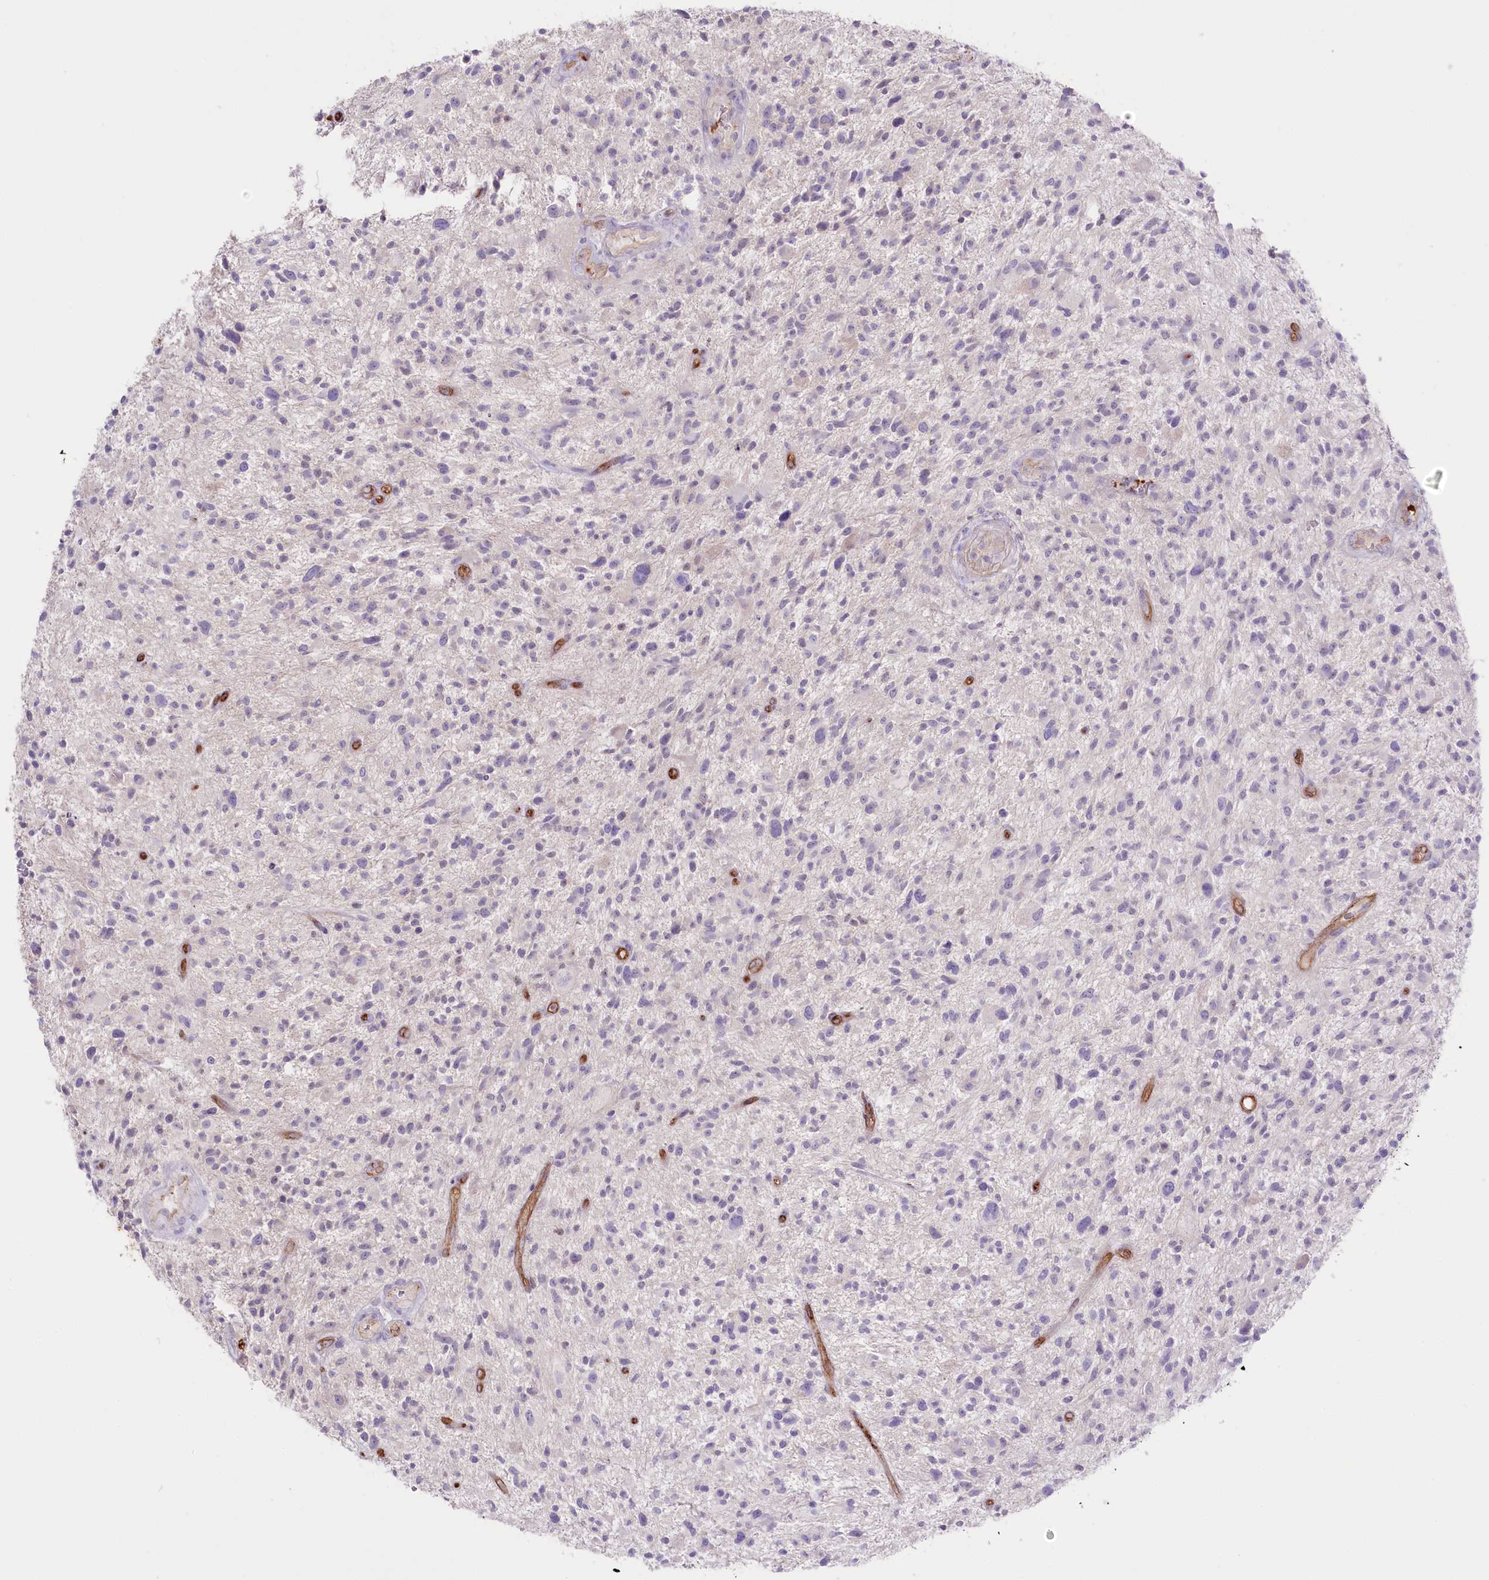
{"staining": {"intensity": "negative", "quantity": "none", "location": "none"}, "tissue": "glioma", "cell_type": "Tumor cells", "image_type": "cancer", "snomed": [{"axis": "morphology", "description": "Glioma, malignant, High grade"}, {"axis": "topography", "description": "Brain"}], "caption": "Malignant glioma (high-grade) was stained to show a protein in brown. There is no significant expression in tumor cells.", "gene": "SLC39A10", "patient": {"sex": "male", "age": 47}}